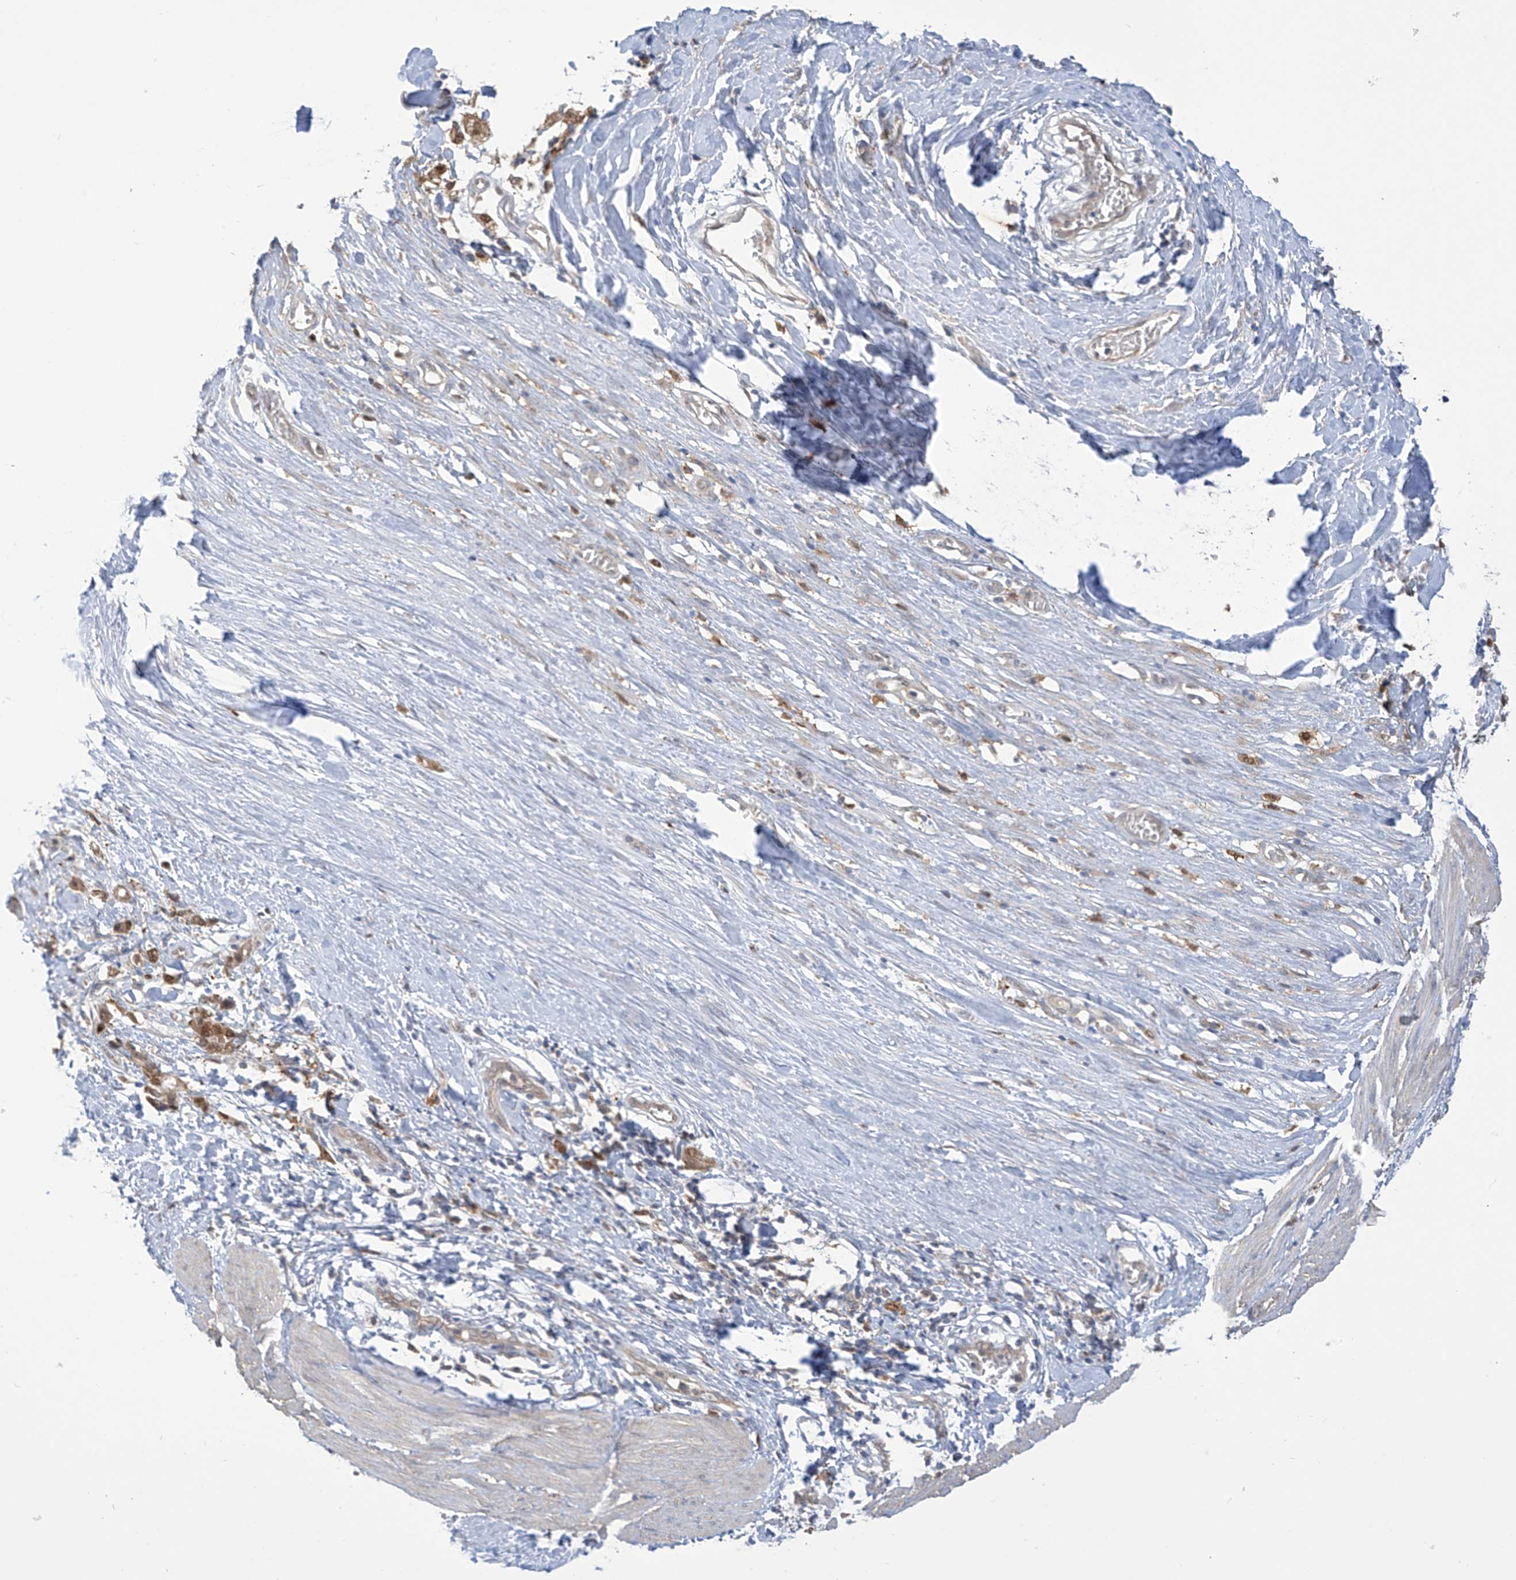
{"staining": {"intensity": "moderate", "quantity": "<25%", "location": "cytoplasmic/membranous"}, "tissue": "smooth muscle", "cell_type": "Smooth muscle cells", "image_type": "normal", "snomed": [{"axis": "morphology", "description": "Normal tissue, NOS"}, {"axis": "morphology", "description": "Adenocarcinoma, NOS"}, {"axis": "topography", "description": "Colon"}, {"axis": "topography", "description": "Peripheral nerve tissue"}], "caption": "Protein staining of normal smooth muscle exhibits moderate cytoplasmic/membranous expression in about <25% of smooth muscle cells. (Stains: DAB (3,3'-diaminobenzidine) in brown, nuclei in blue, Microscopy: brightfield microscopy at high magnification).", "gene": "IDH1", "patient": {"sex": "male", "age": 14}}